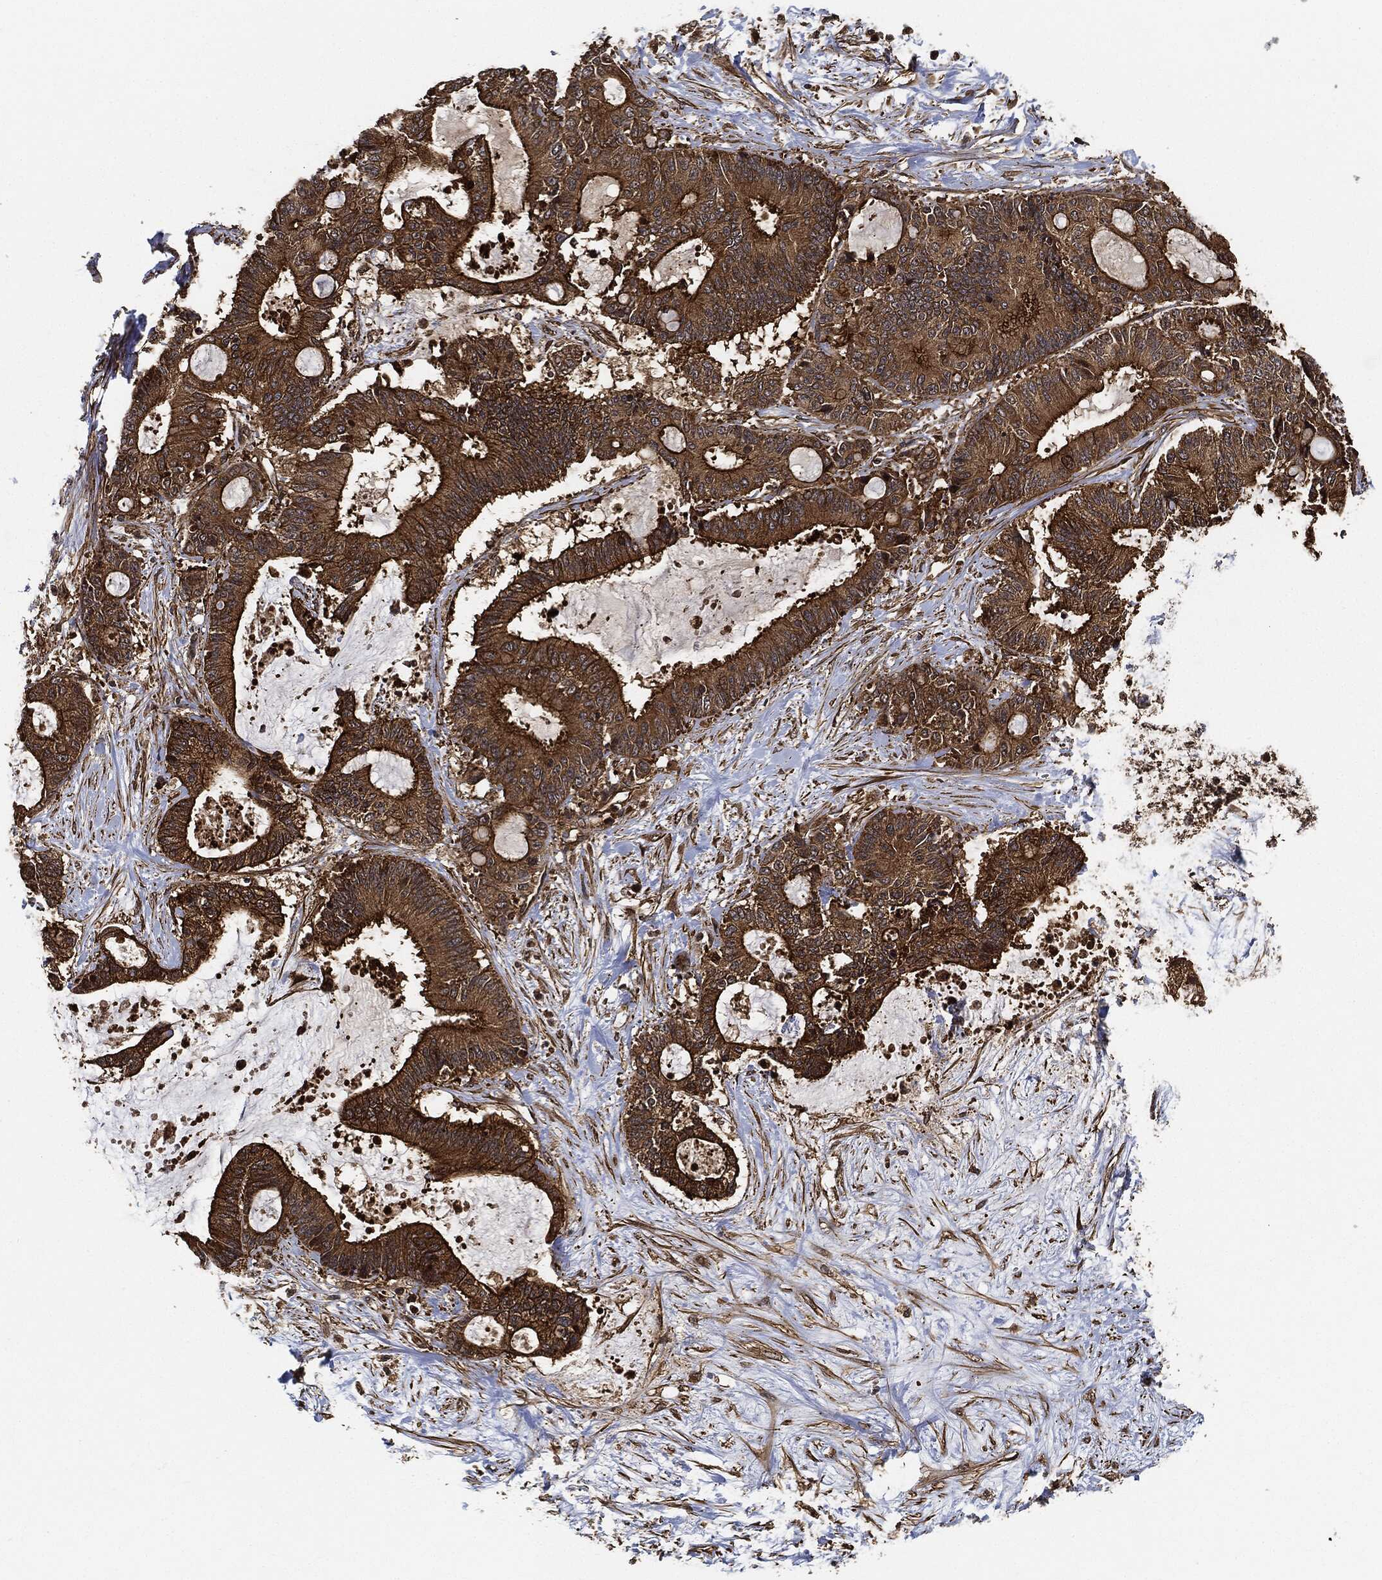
{"staining": {"intensity": "strong", "quantity": ">75%", "location": "cytoplasmic/membranous"}, "tissue": "liver cancer", "cell_type": "Tumor cells", "image_type": "cancer", "snomed": [{"axis": "morphology", "description": "Cholangiocarcinoma"}, {"axis": "topography", "description": "Liver"}], "caption": "Liver cancer stained for a protein (brown) displays strong cytoplasmic/membranous positive staining in about >75% of tumor cells.", "gene": "CEP290", "patient": {"sex": "female", "age": 73}}